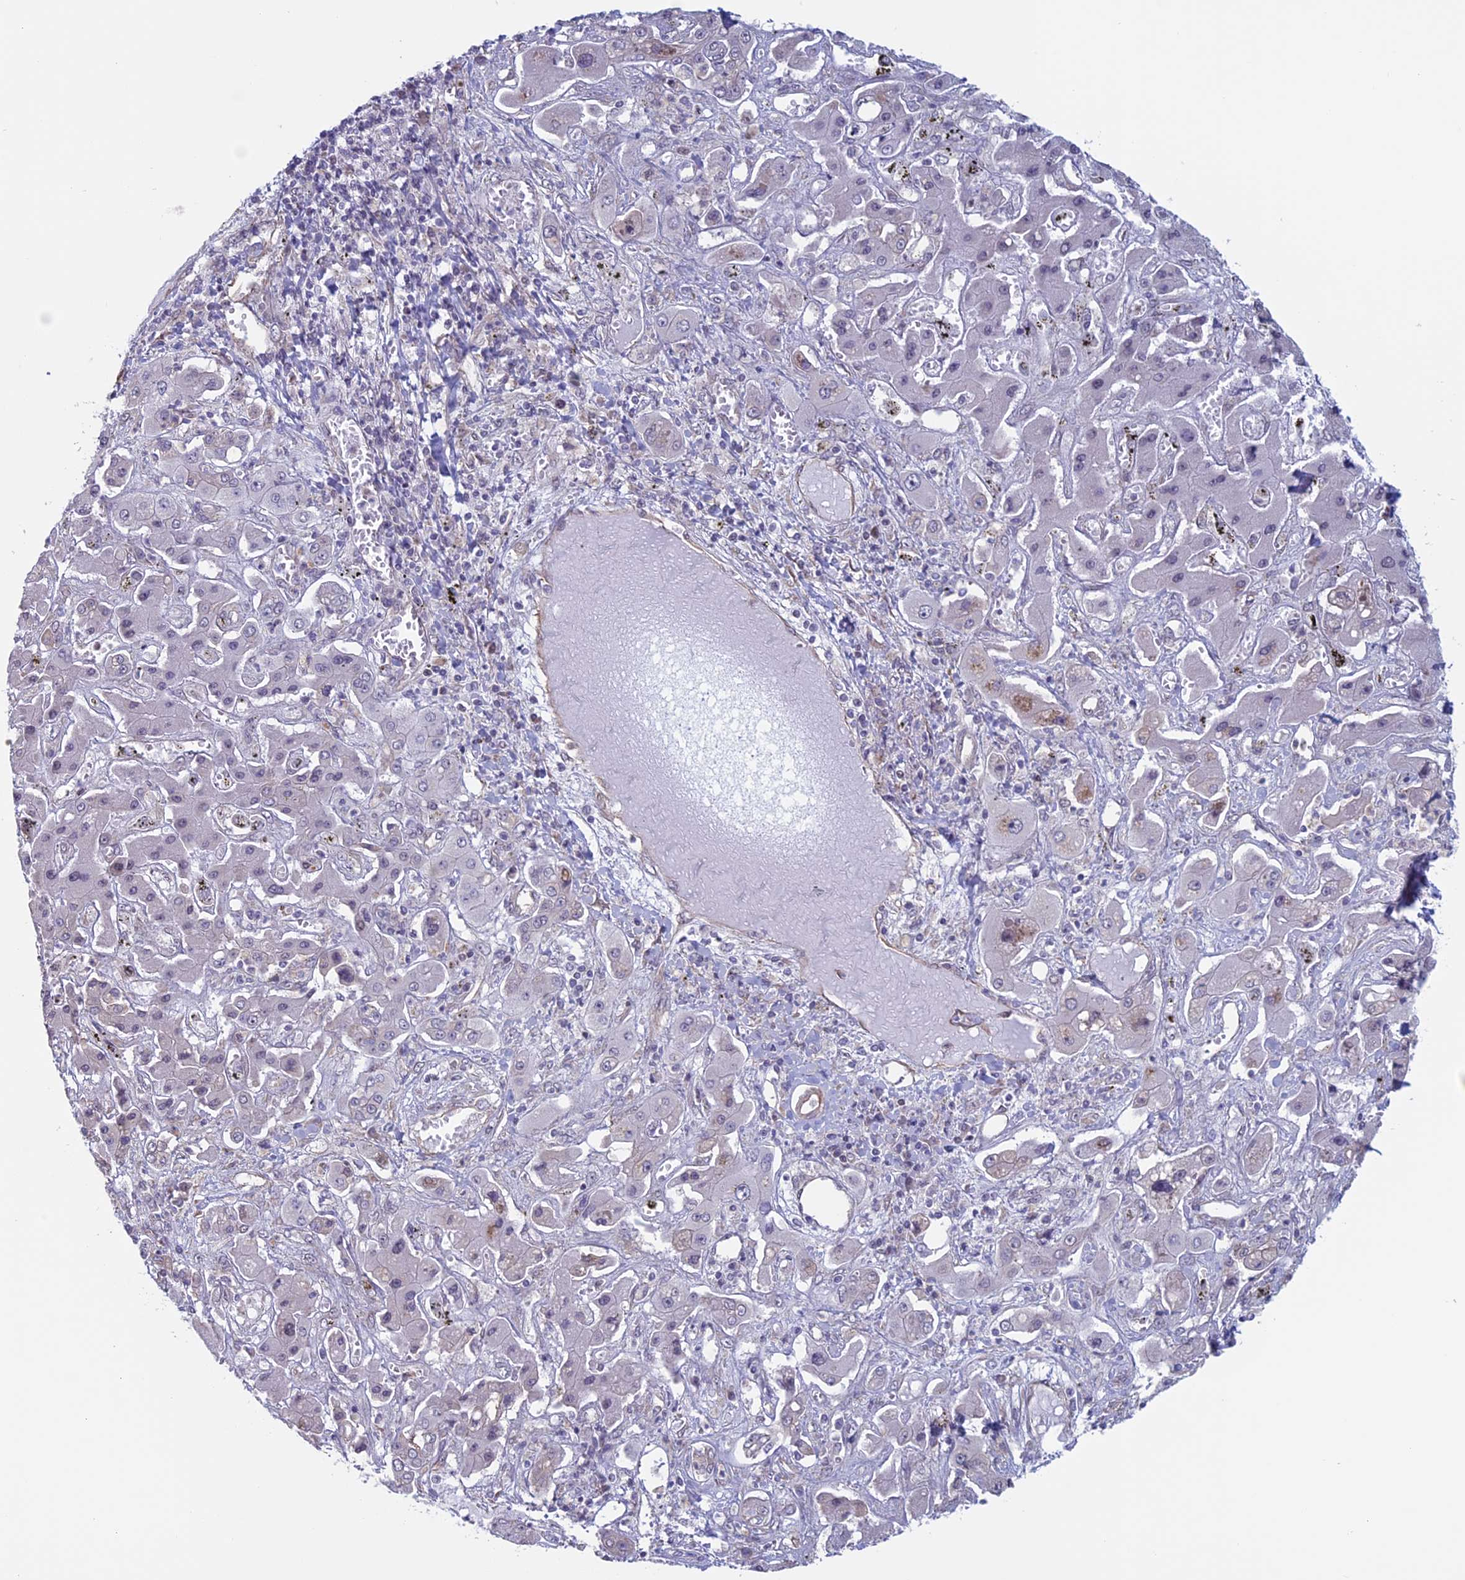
{"staining": {"intensity": "negative", "quantity": "none", "location": "none"}, "tissue": "liver cancer", "cell_type": "Tumor cells", "image_type": "cancer", "snomed": [{"axis": "morphology", "description": "Cholangiocarcinoma"}, {"axis": "topography", "description": "Liver"}], "caption": "High power microscopy micrograph of an immunohistochemistry micrograph of liver cancer, revealing no significant staining in tumor cells.", "gene": "SLC1A6", "patient": {"sex": "male", "age": 67}}